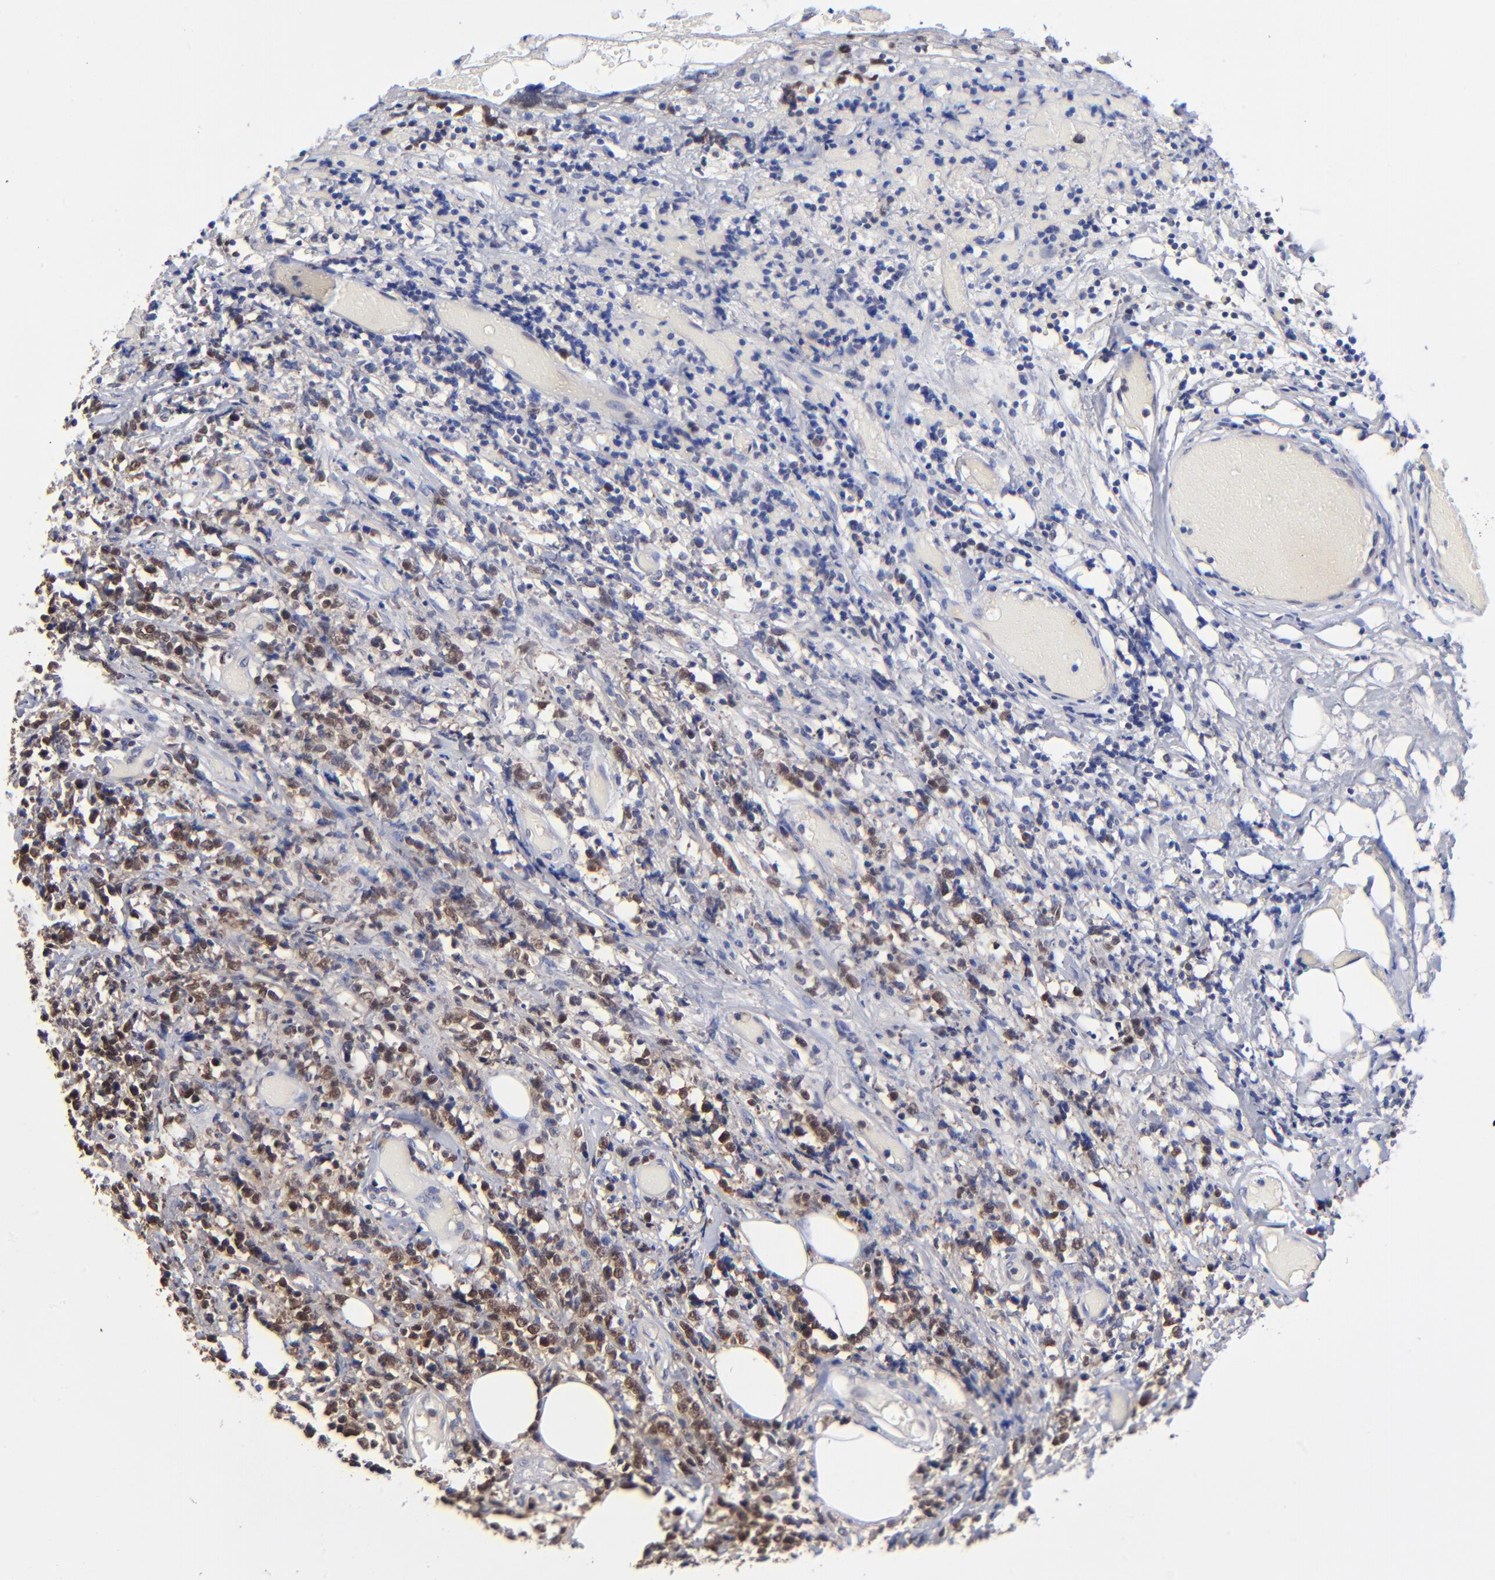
{"staining": {"intensity": "moderate", "quantity": "<25%", "location": "cytoplasmic/membranous,nuclear"}, "tissue": "lymphoma", "cell_type": "Tumor cells", "image_type": "cancer", "snomed": [{"axis": "morphology", "description": "Malignant lymphoma, non-Hodgkin's type, High grade"}, {"axis": "topography", "description": "Colon"}], "caption": "This is a micrograph of IHC staining of high-grade malignant lymphoma, non-Hodgkin's type, which shows moderate staining in the cytoplasmic/membranous and nuclear of tumor cells.", "gene": "DCTPP1", "patient": {"sex": "male", "age": 82}}